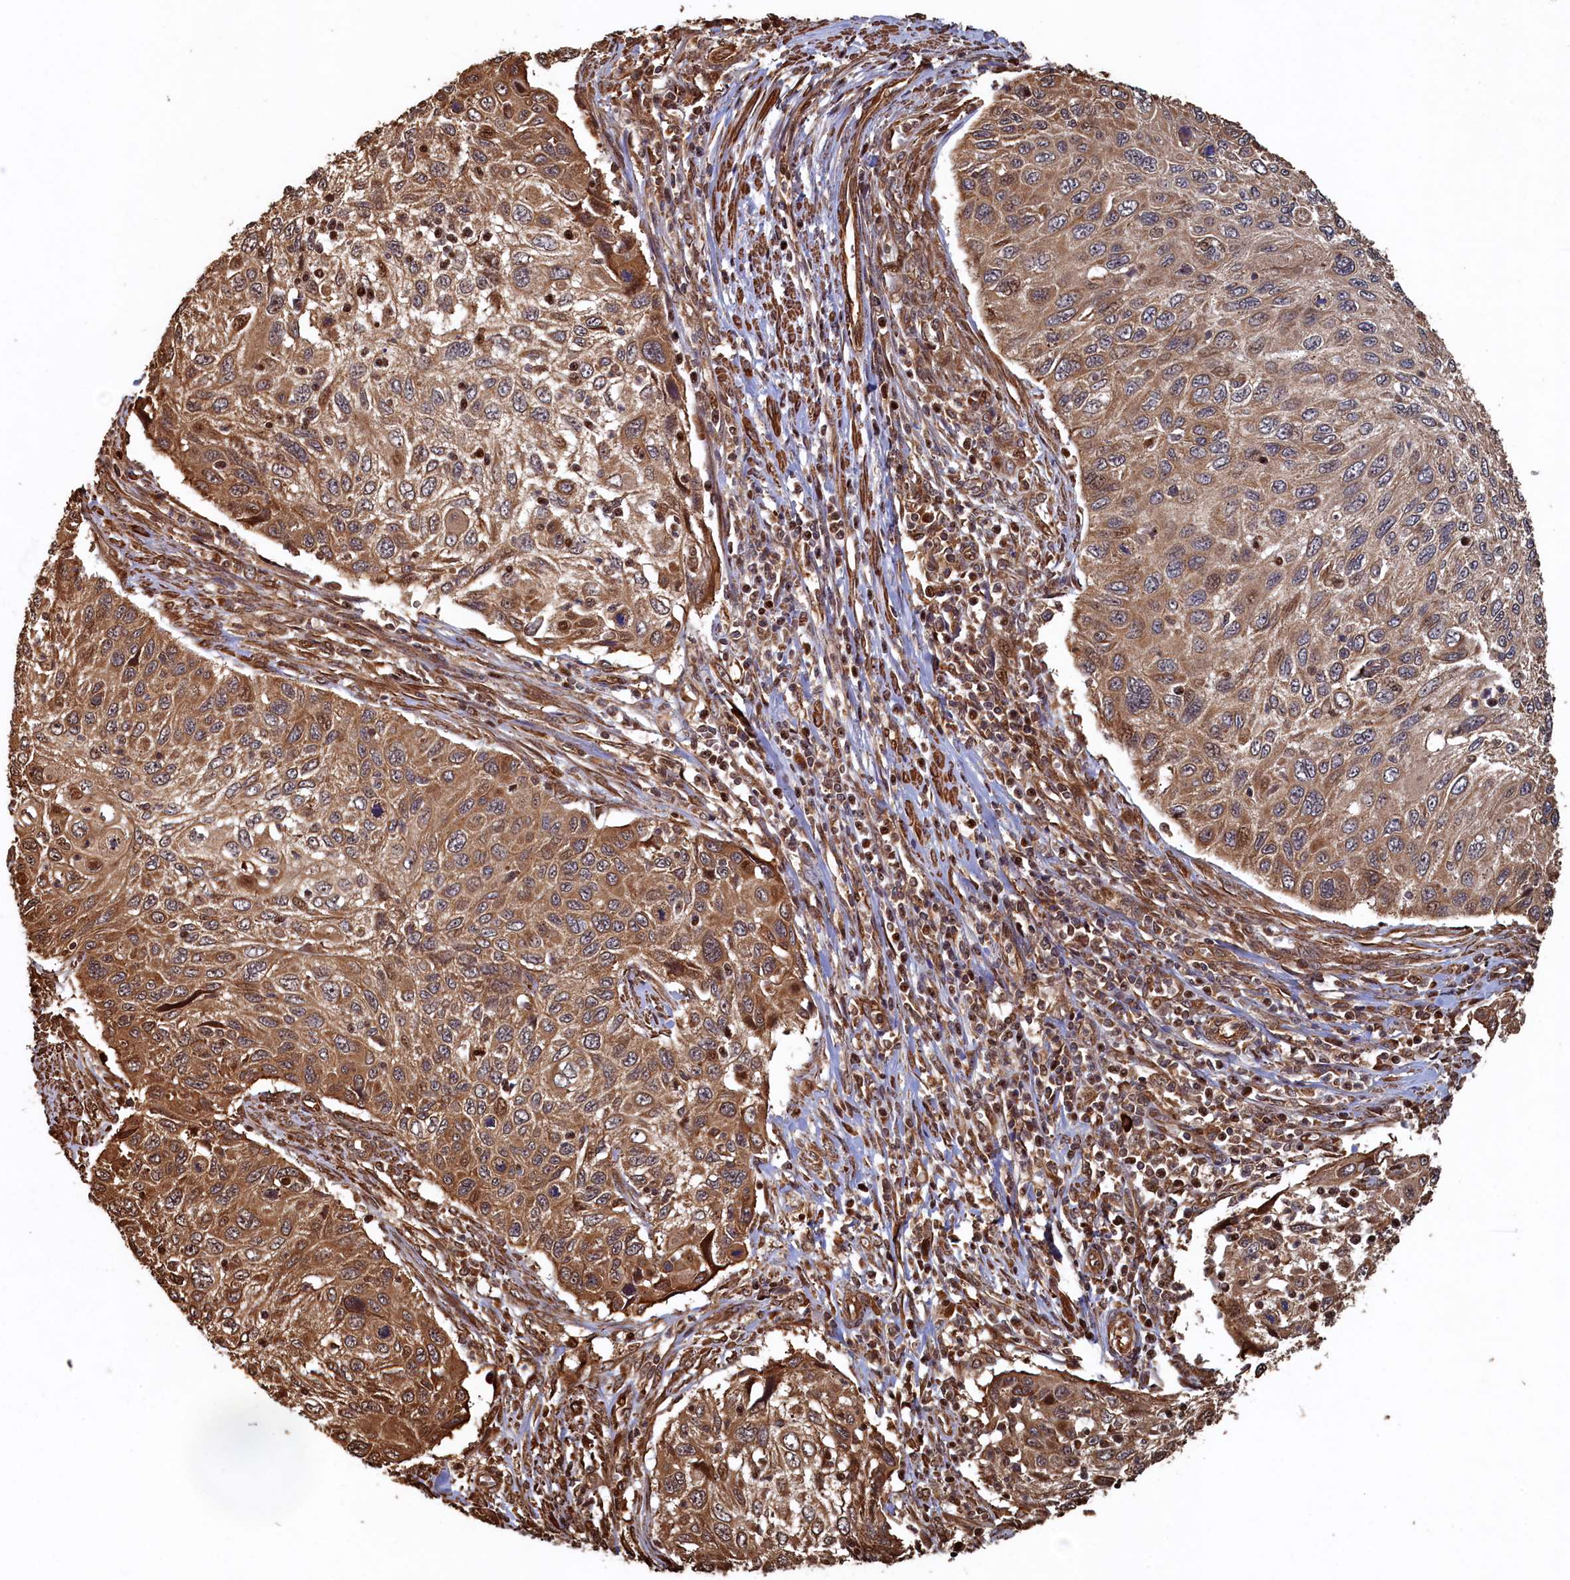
{"staining": {"intensity": "moderate", "quantity": ">75%", "location": "cytoplasmic/membranous,nuclear"}, "tissue": "cervical cancer", "cell_type": "Tumor cells", "image_type": "cancer", "snomed": [{"axis": "morphology", "description": "Squamous cell carcinoma, NOS"}, {"axis": "topography", "description": "Cervix"}], "caption": "An IHC photomicrograph of tumor tissue is shown. Protein staining in brown labels moderate cytoplasmic/membranous and nuclear positivity in cervical cancer within tumor cells. Nuclei are stained in blue.", "gene": "PIGN", "patient": {"sex": "female", "age": 70}}